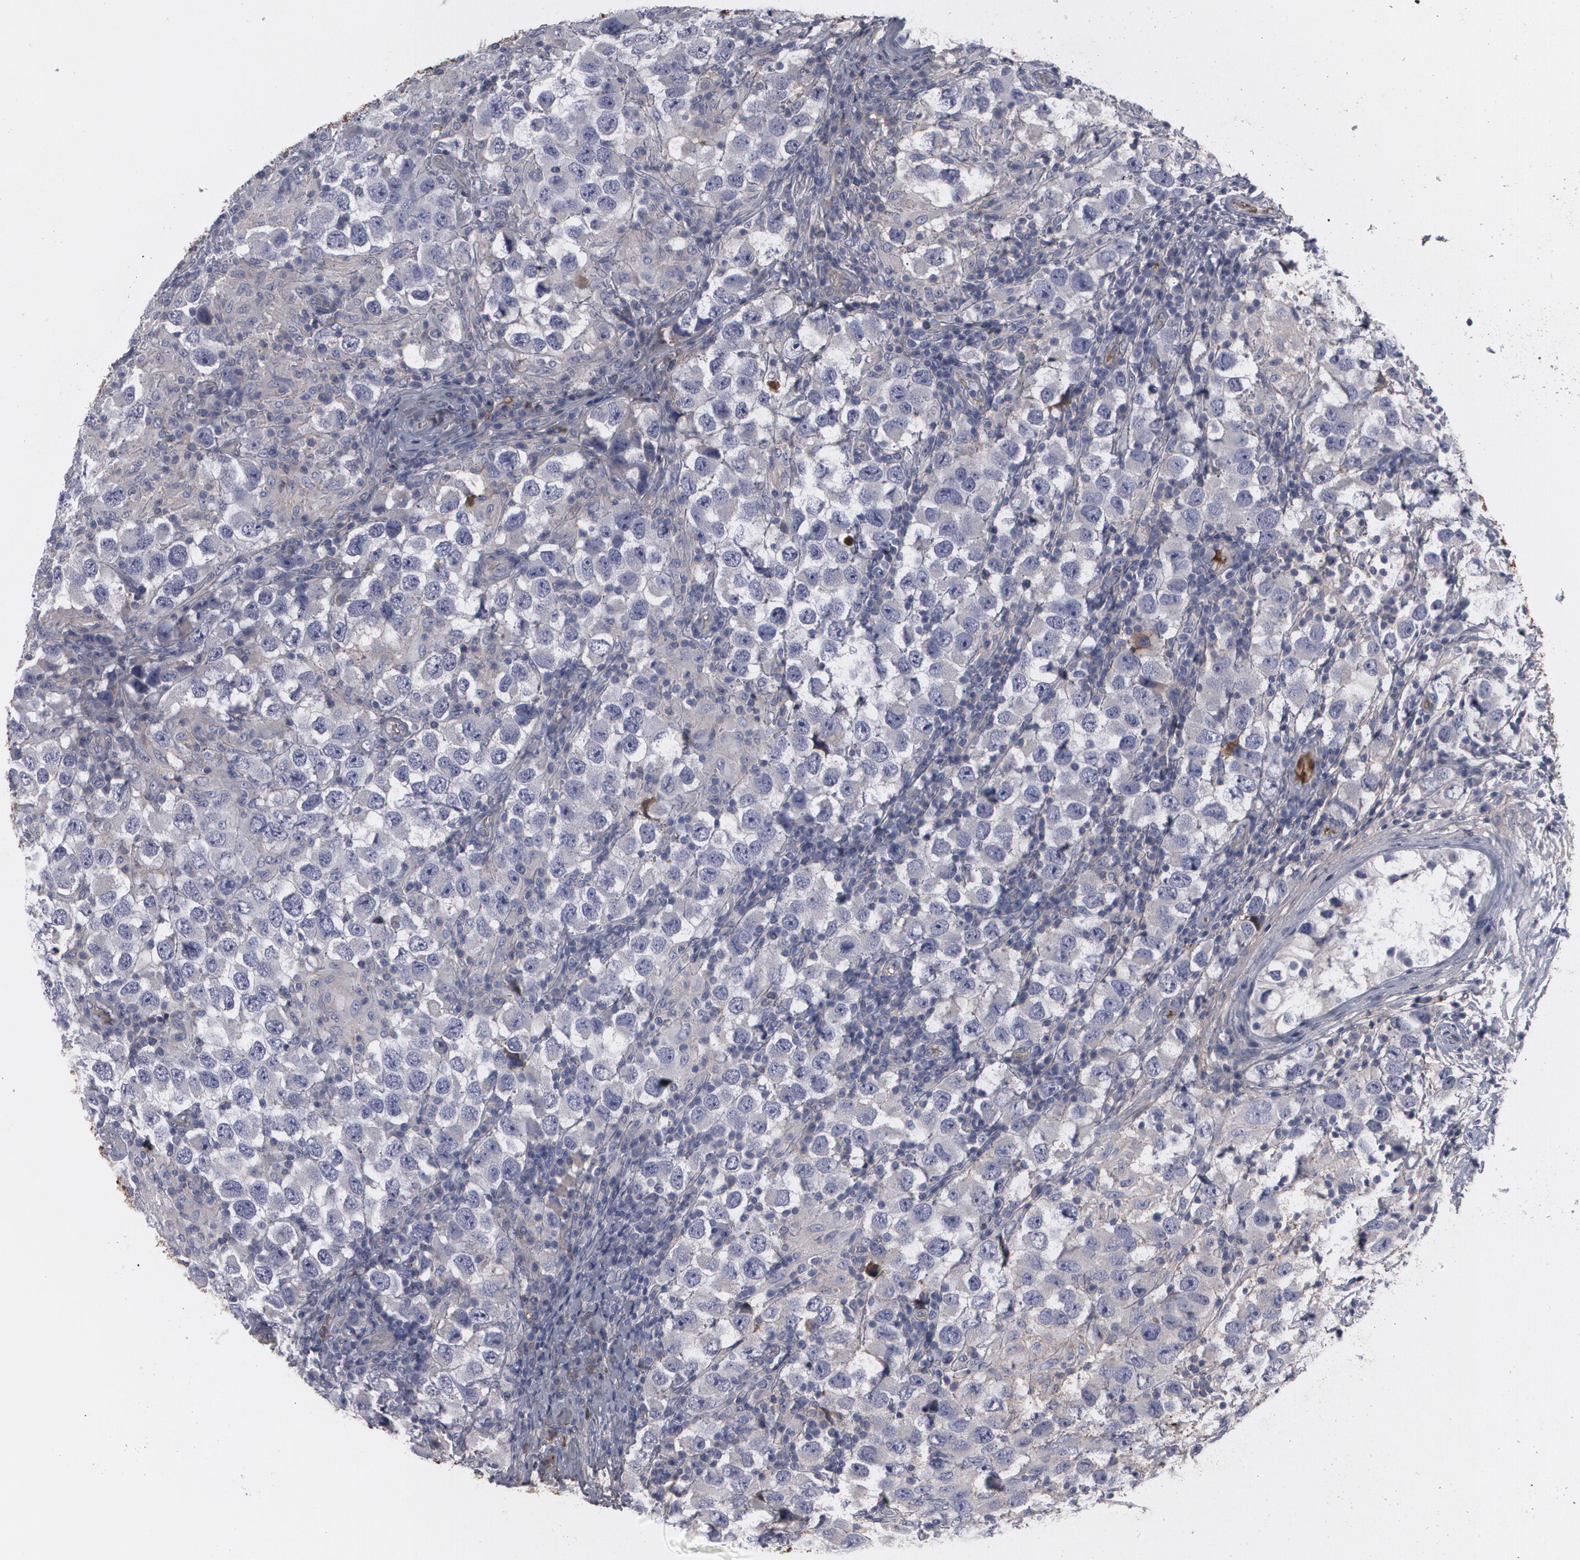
{"staining": {"intensity": "negative", "quantity": "none", "location": "none"}, "tissue": "testis cancer", "cell_type": "Tumor cells", "image_type": "cancer", "snomed": [{"axis": "morphology", "description": "Carcinoma, Embryonal, NOS"}, {"axis": "topography", "description": "Testis"}], "caption": "A high-resolution micrograph shows immunohistochemistry staining of embryonal carcinoma (testis), which displays no significant expression in tumor cells.", "gene": "LRG1", "patient": {"sex": "male", "age": 21}}